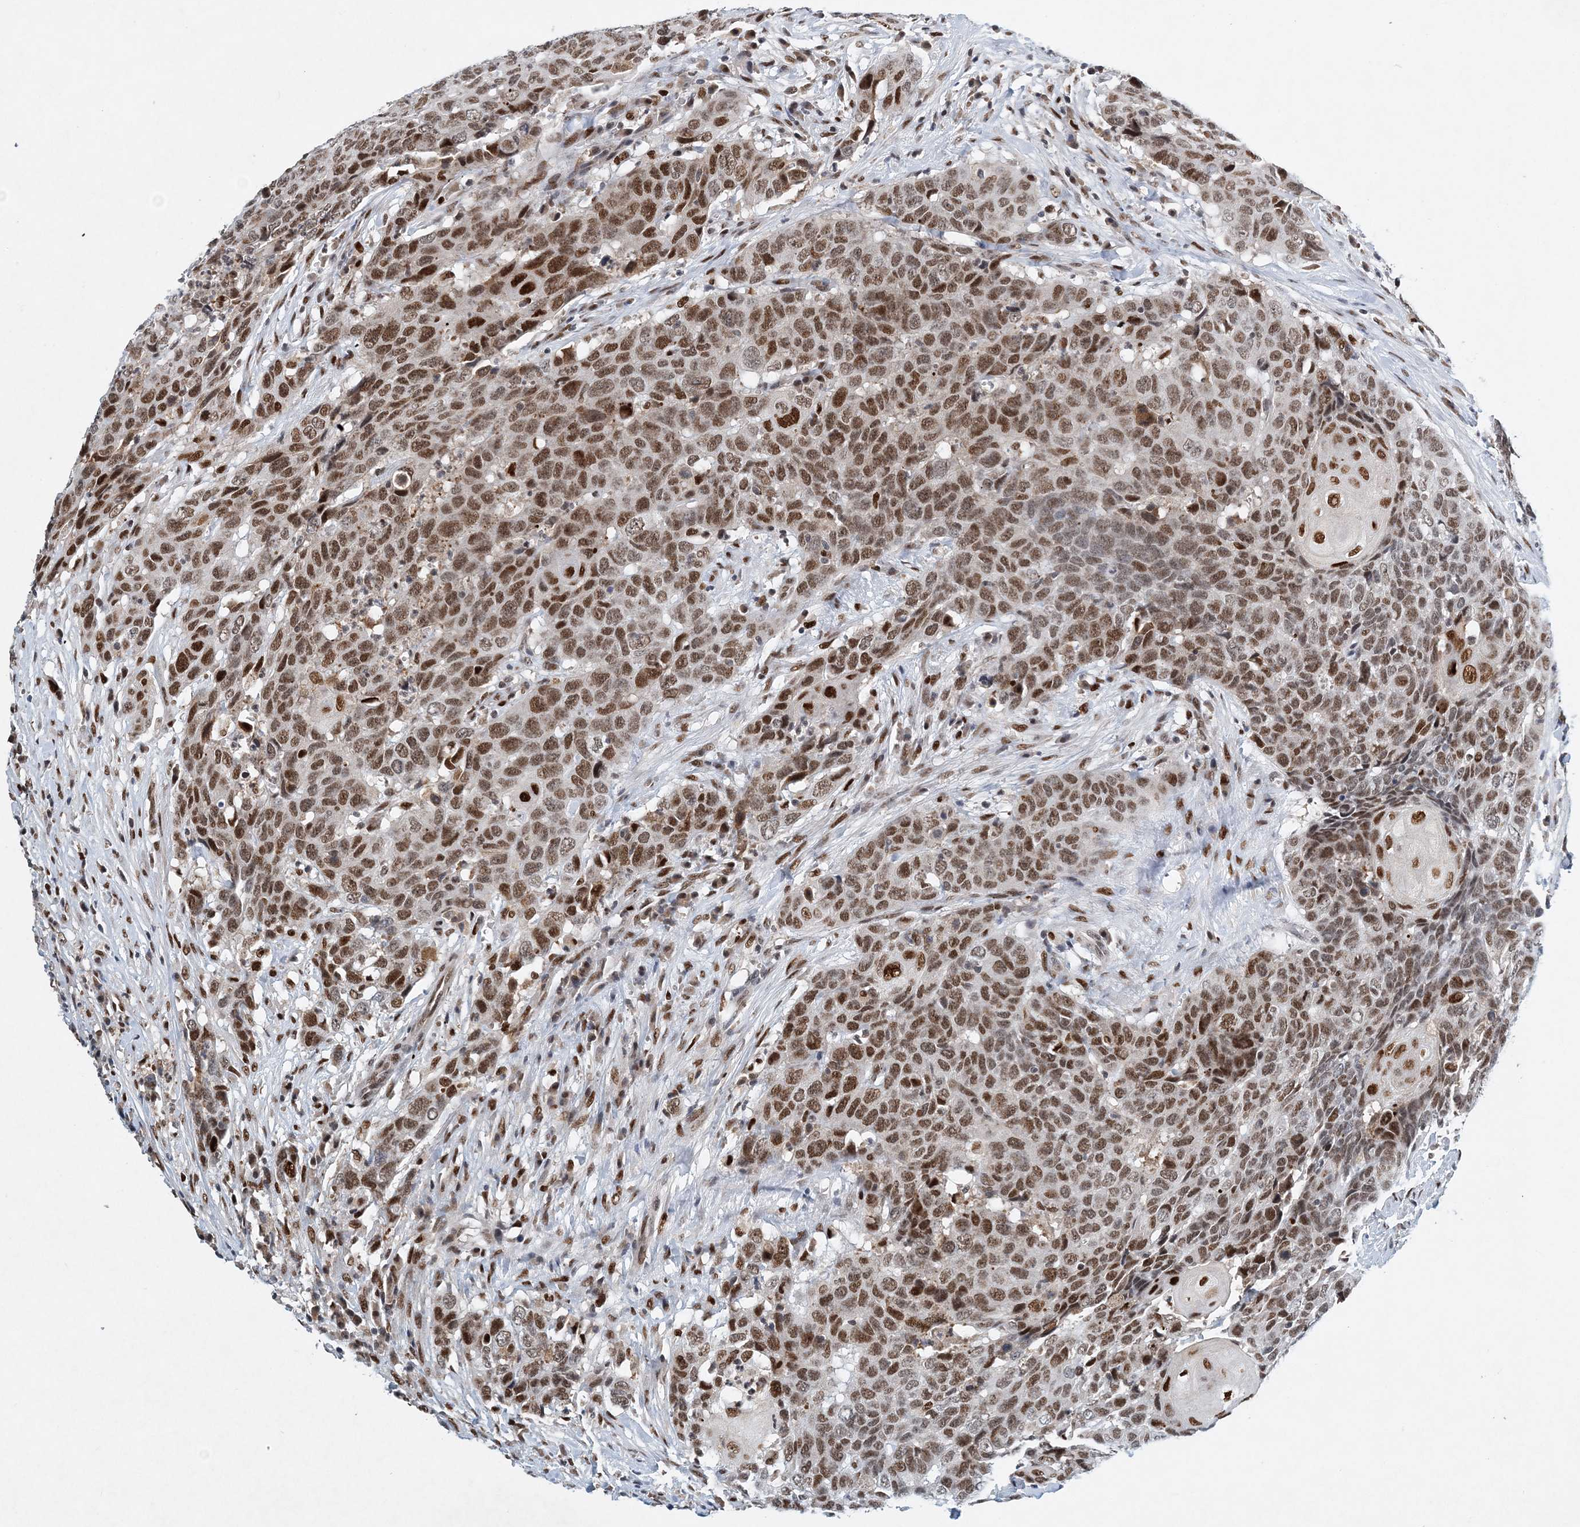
{"staining": {"intensity": "strong", "quantity": "25%-75%", "location": "nuclear"}, "tissue": "head and neck cancer", "cell_type": "Tumor cells", "image_type": "cancer", "snomed": [{"axis": "morphology", "description": "Squamous cell carcinoma, NOS"}, {"axis": "topography", "description": "Head-Neck"}], "caption": "Immunohistochemical staining of human squamous cell carcinoma (head and neck) exhibits high levels of strong nuclear positivity in approximately 25%-75% of tumor cells. The protein of interest is shown in brown color, while the nuclei are stained blue.", "gene": "KPNA4", "patient": {"sex": "male", "age": 66}}